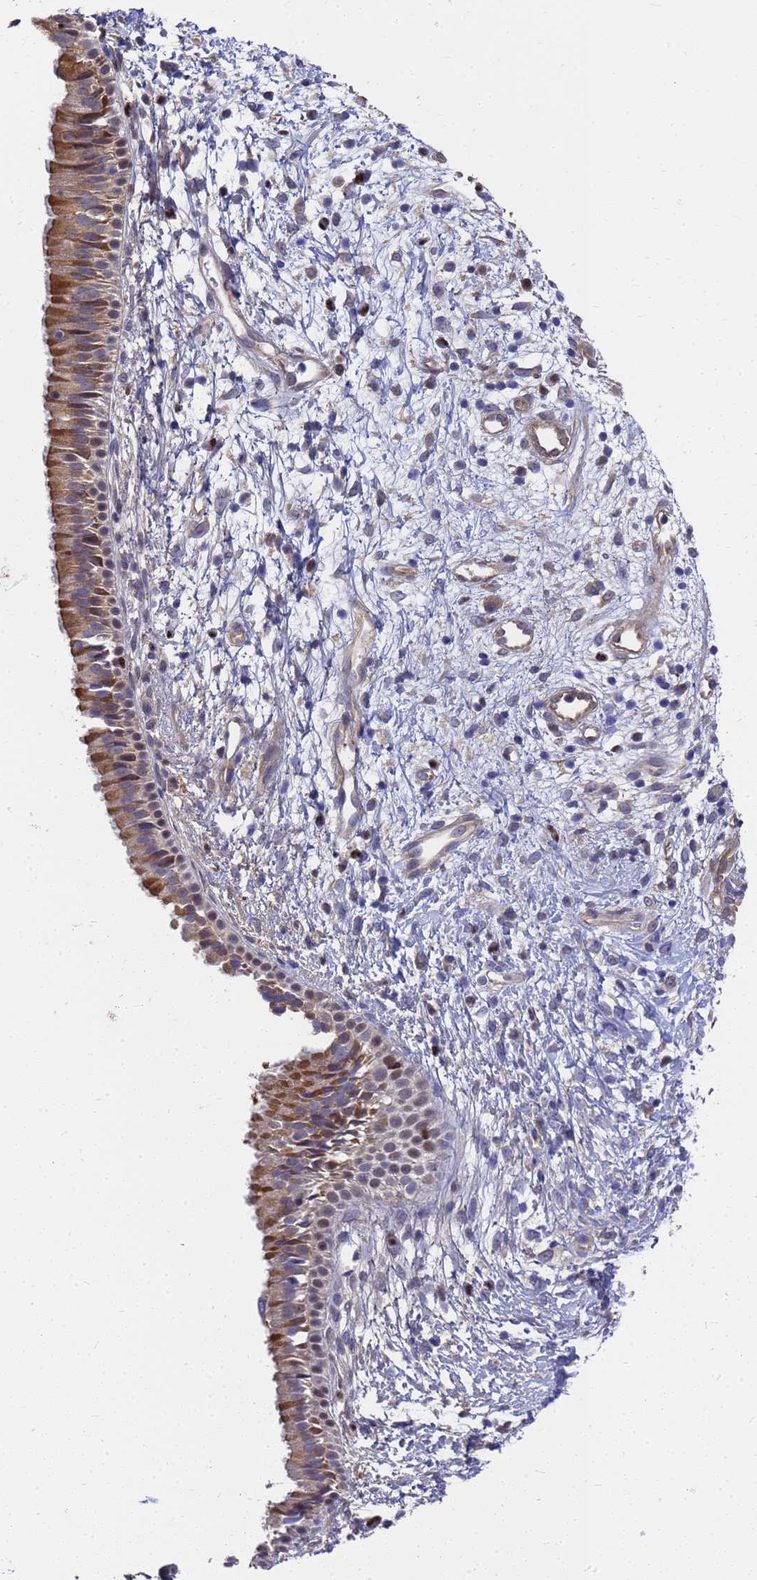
{"staining": {"intensity": "moderate", "quantity": "25%-75%", "location": "cytoplasmic/membranous,nuclear"}, "tissue": "nasopharynx", "cell_type": "Respiratory epithelial cells", "image_type": "normal", "snomed": [{"axis": "morphology", "description": "Normal tissue, NOS"}, {"axis": "topography", "description": "Nasopharynx"}], "caption": "Protein staining exhibits moderate cytoplasmic/membranous,nuclear staining in about 25%-75% of respiratory epithelial cells in normal nasopharynx. (Brightfield microscopy of DAB IHC at high magnification).", "gene": "SLC35E2B", "patient": {"sex": "male", "age": 22}}